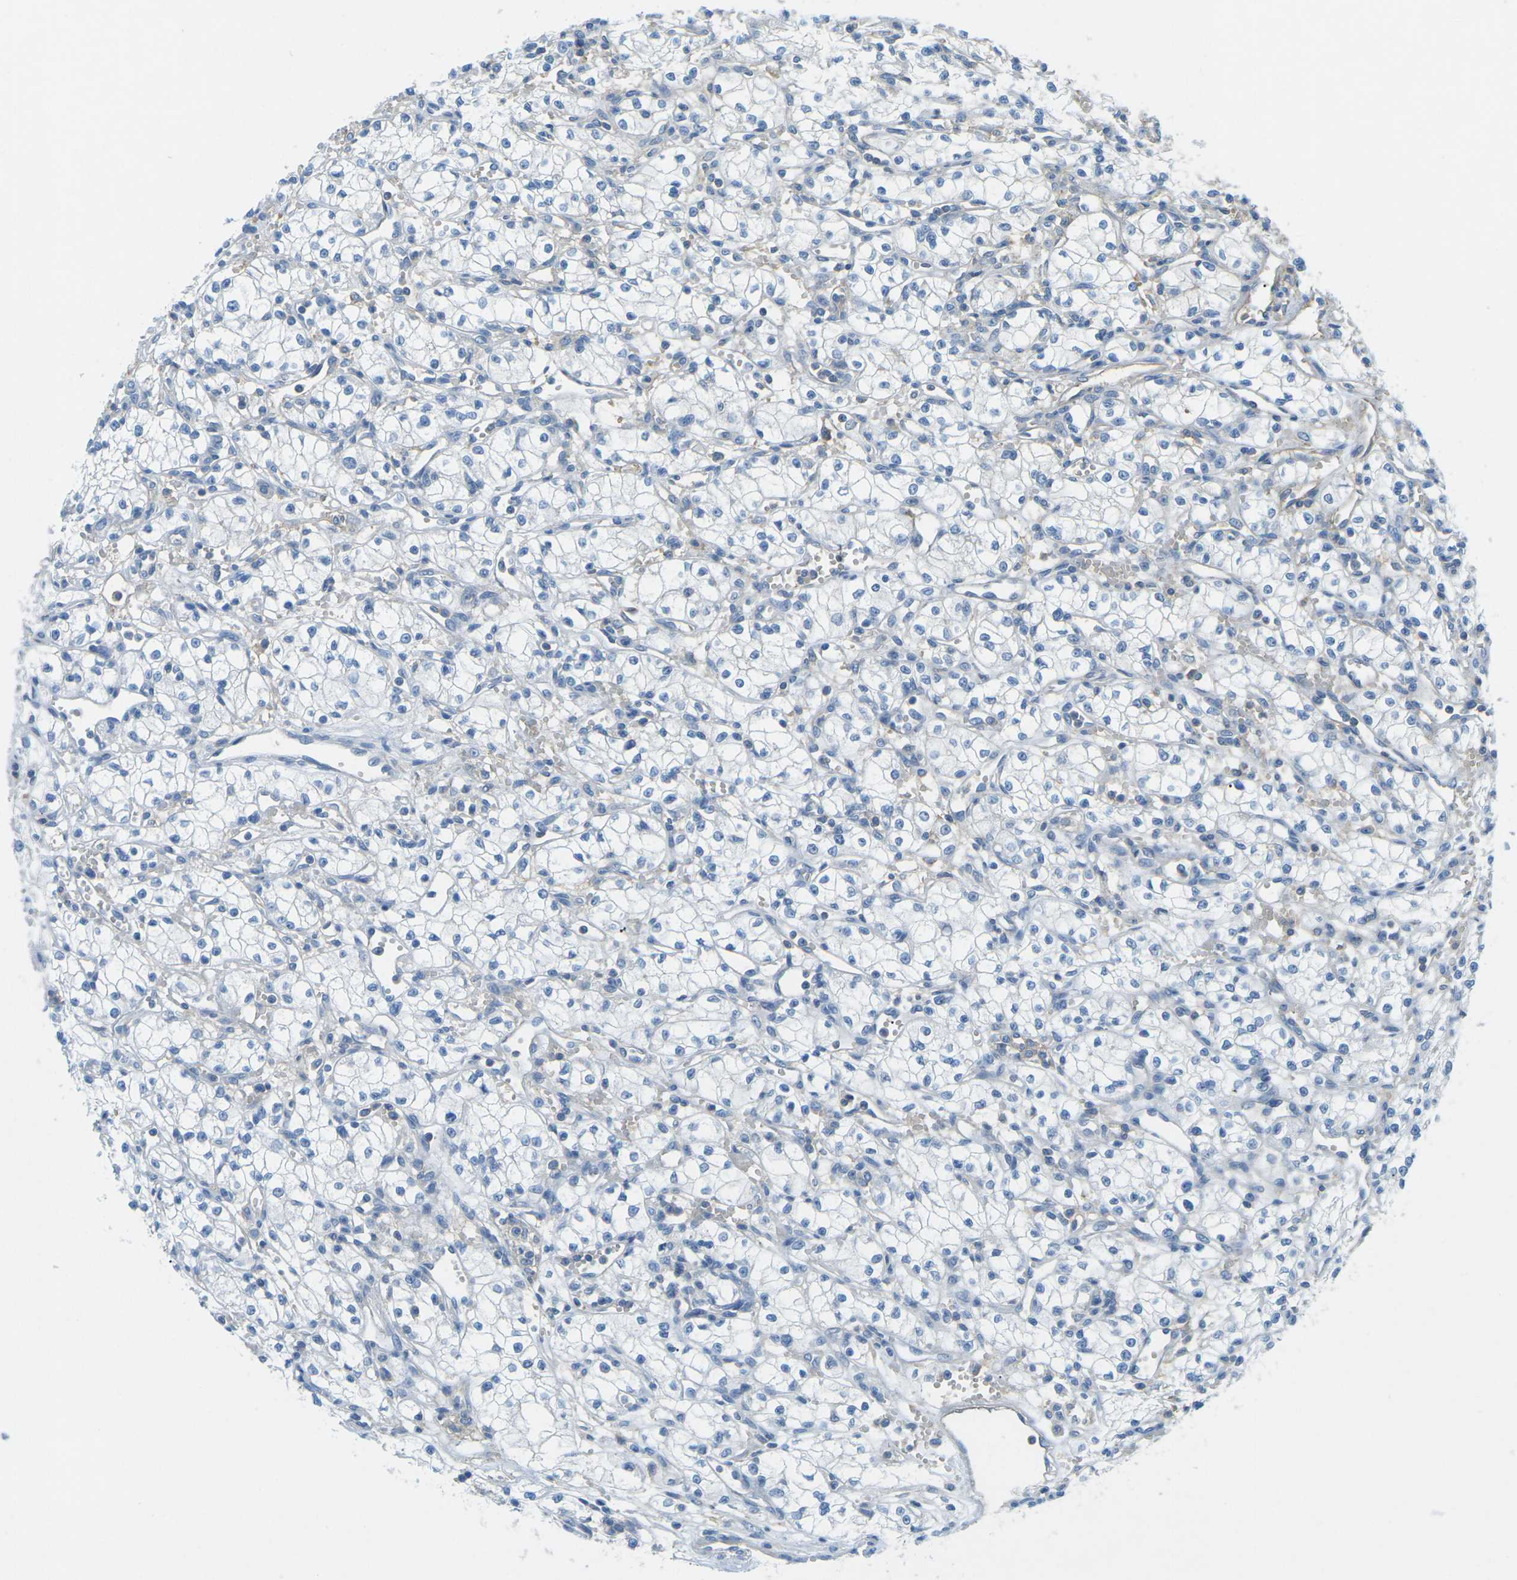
{"staining": {"intensity": "negative", "quantity": "none", "location": "none"}, "tissue": "renal cancer", "cell_type": "Tumor cells", "image_type": "cancer", "snomed": [{"axis": "morphology", "description": "Normal tissue, NOS"}, {"axis": "morphology", "description": "Adenocarcinoma, NOS"}, {"axis": "topography", "description": "Kidney"}], "caption": "Renal cancer (adenocarcinoma) was stained to show a protein in brown. There is no significant positivity in tumor cells.", "gene": "CD47", "patient": {"sex": "male", "age": 59}}